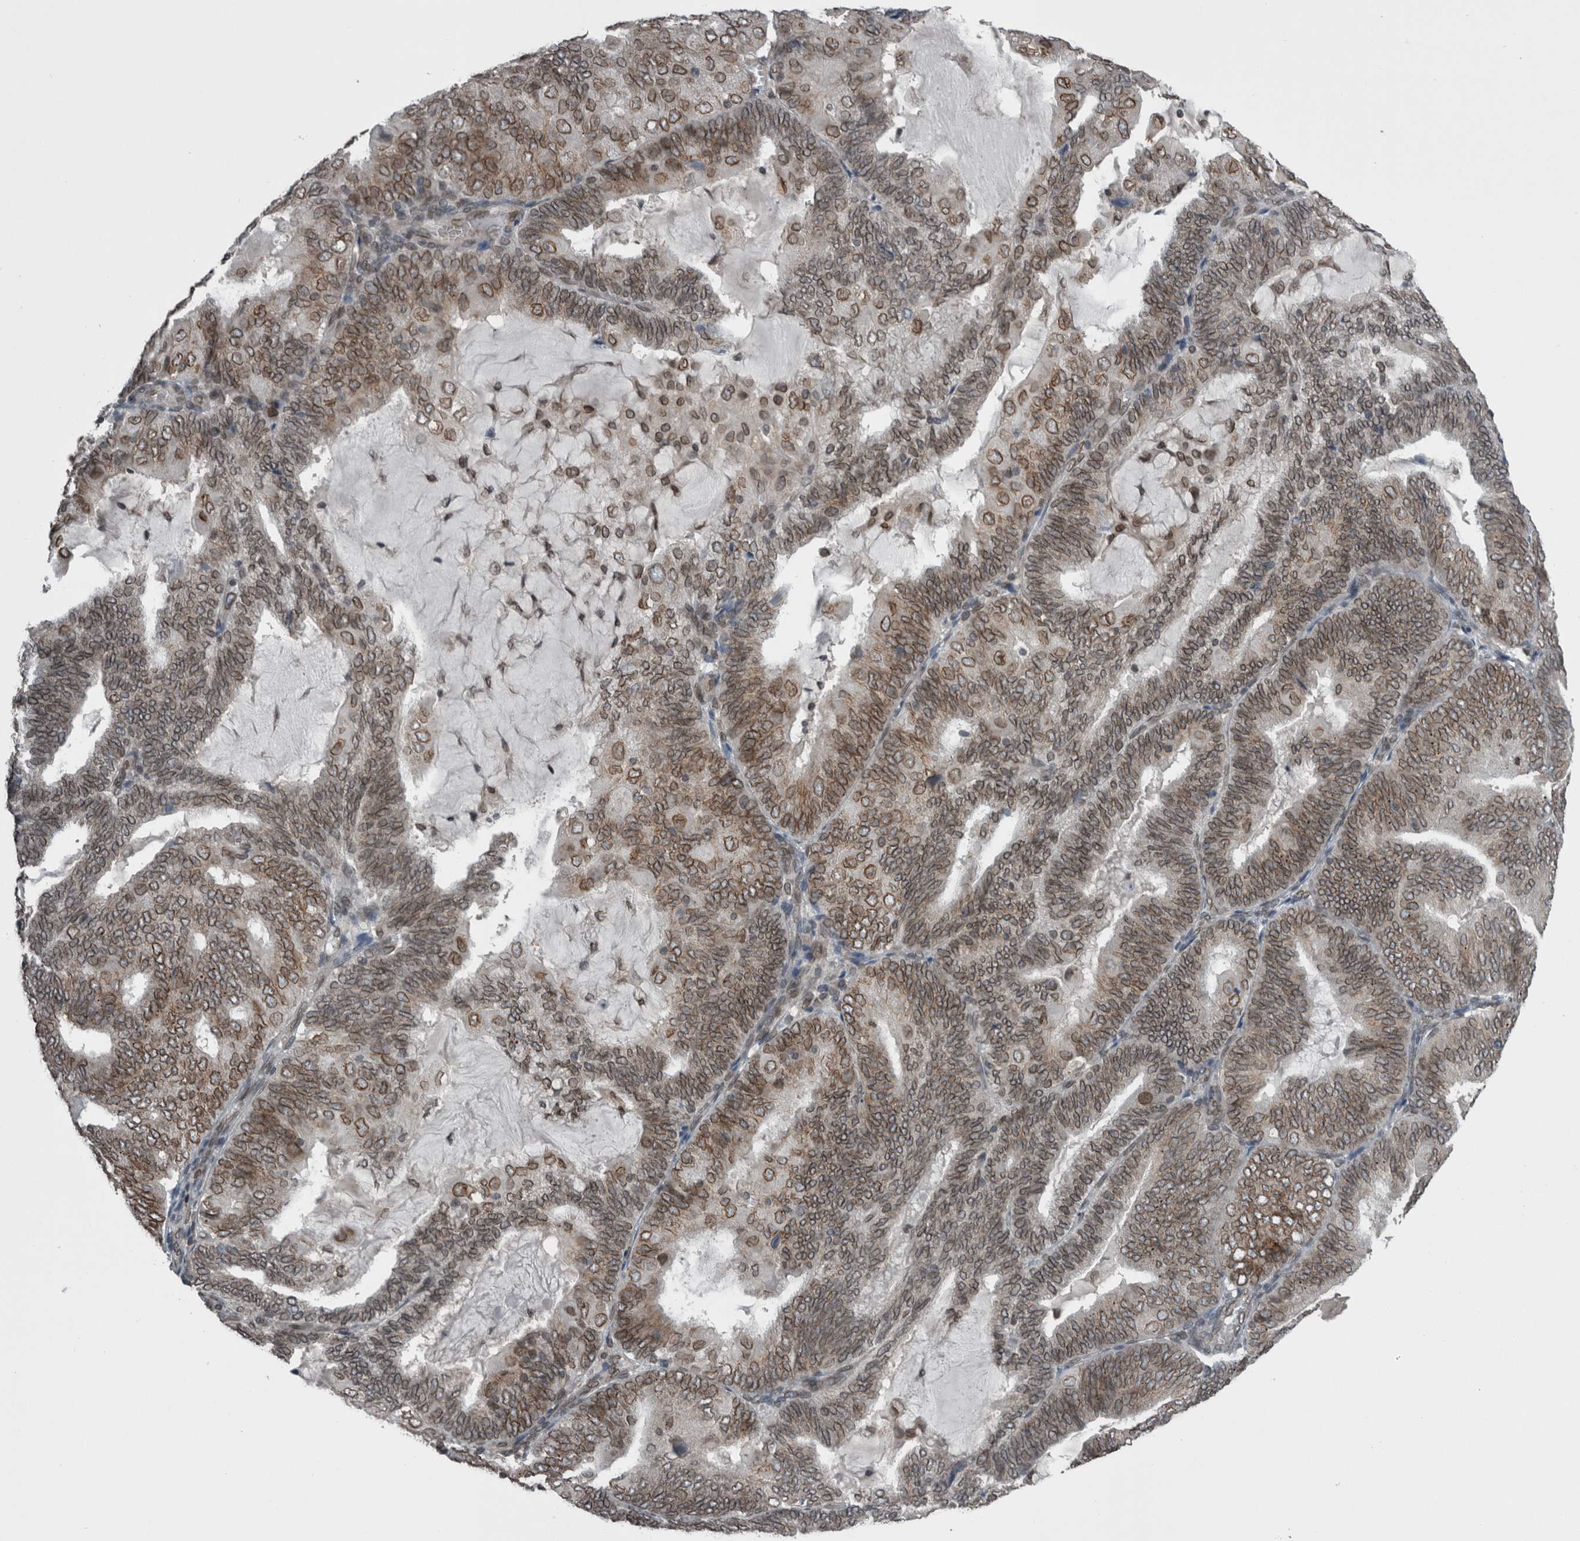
{"staining": {"intensity": "moderate", "quantity": ">75%", "location": "cytoplasmic/membranous,nuclear"}, "tissue": "endometrial cancer", "cell_type": "Tumor cells", "image_type": "cancer", "snomed": [{"axis": "morphology", "description": "Adenocarcinoma, NOS"}, {"axis": "topography", "description": "Endometrium"}], "caption": "The photomicrograph exhibits staining of adenocarcinoma (endometrial), revealing moderate cytoplasmic/membranous and nuclear protein staining (brown color) within tumor cells. (Brightfield microscopy of DAB IHC at high magnification).", "gene": "RANBP2", "patient": {"sex": "female", "age": 81}}